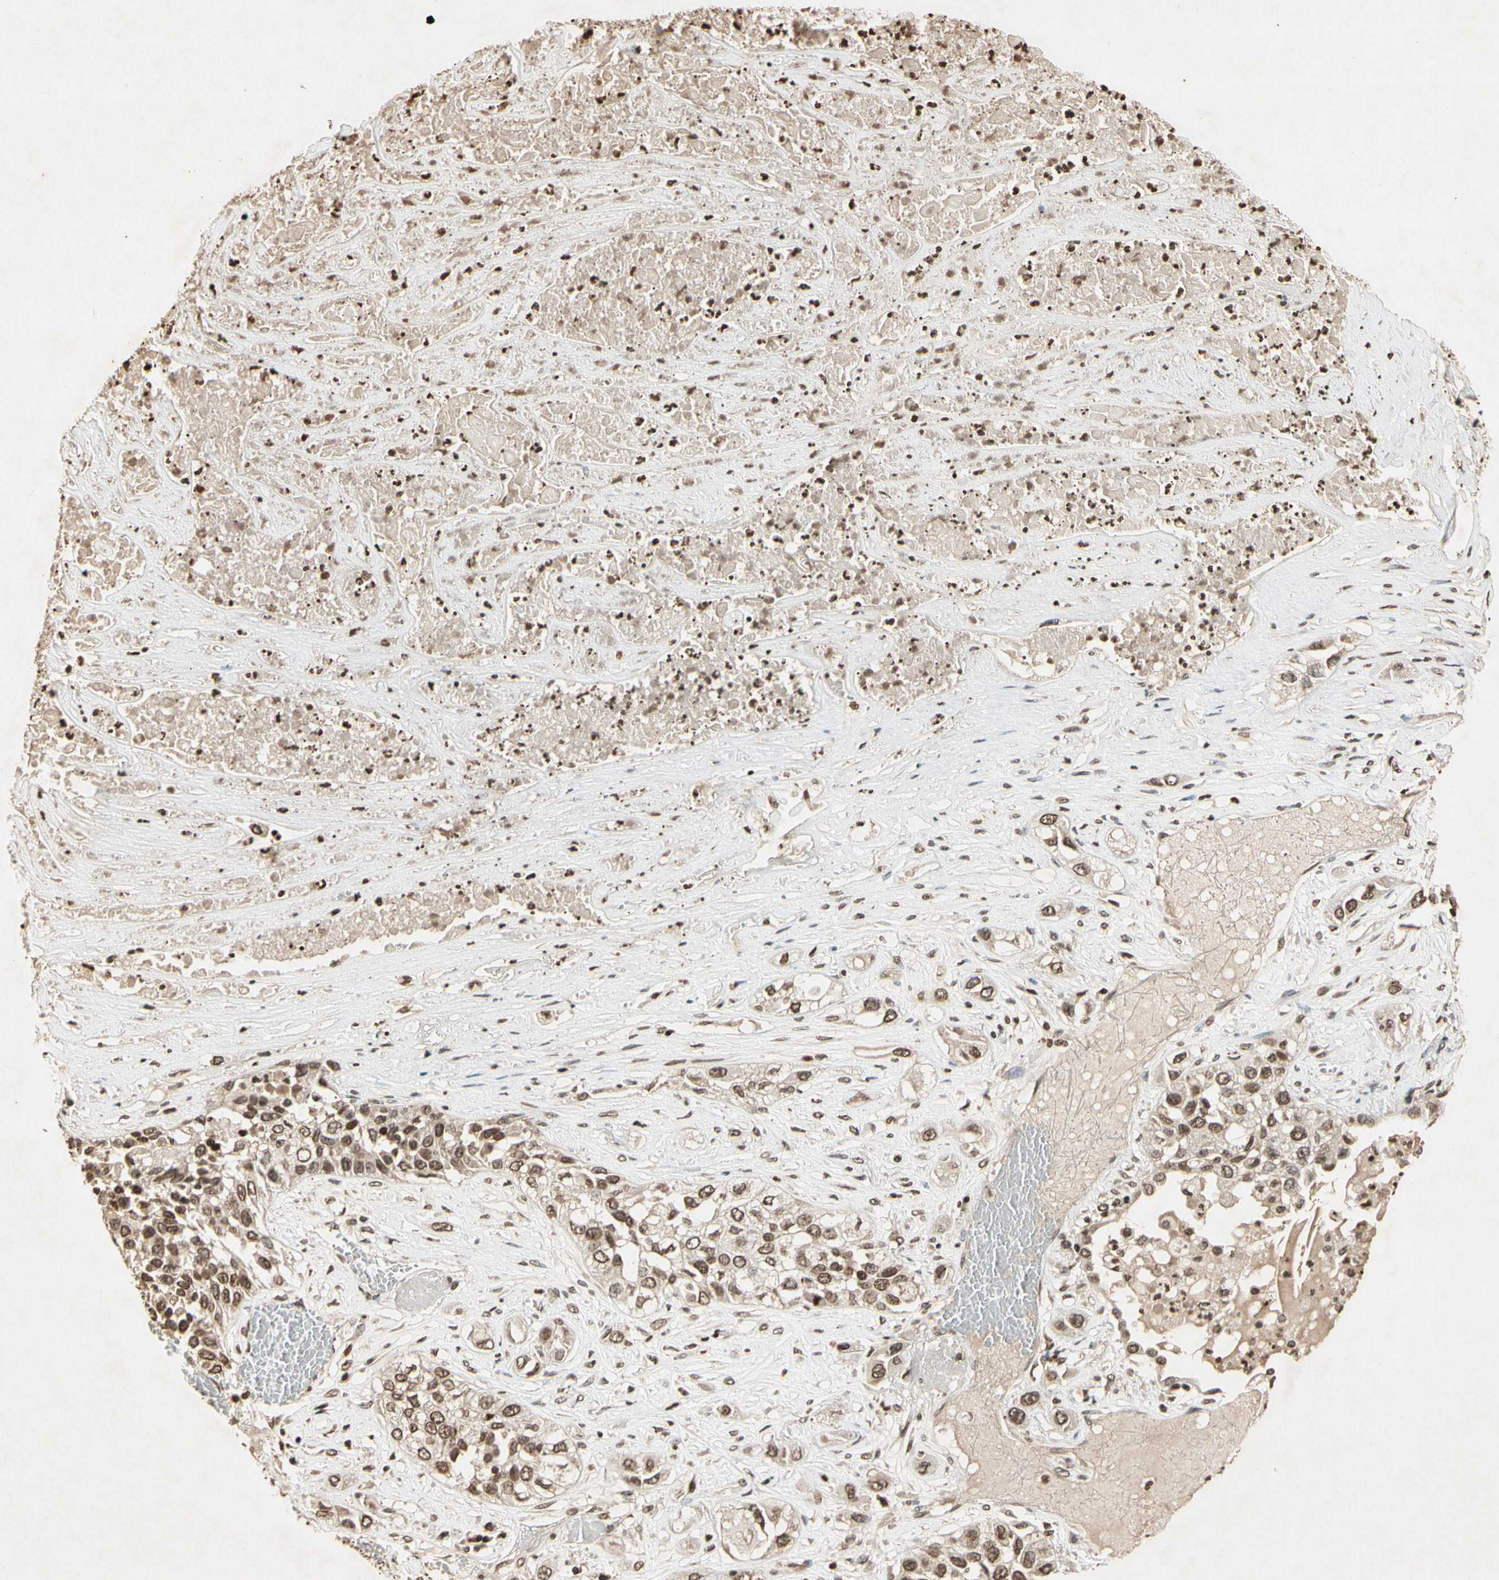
{"staining": {"intensity": "moderate", "quantity": "25%-75%", "location": "nuclear"}, "tissue": "lung cancer", "cell_type": "Tumor cells", "image_type": "cancer", "snomed": [{"axis": "morphology", "description": "Squamous cell carcinoma, NOS"}, {"axis": "topography", "description": "Lung"}], "caption": "Tumor cells exhibit moderate nuclear positivity in approximately 25%-75% of cells in squamous cell carcinoma (lung). (brown staining indicates protein expression, while blue staining denotes nuclei).", "gene": "TOP1", "patient": {"sex": "male", "age": 71}}